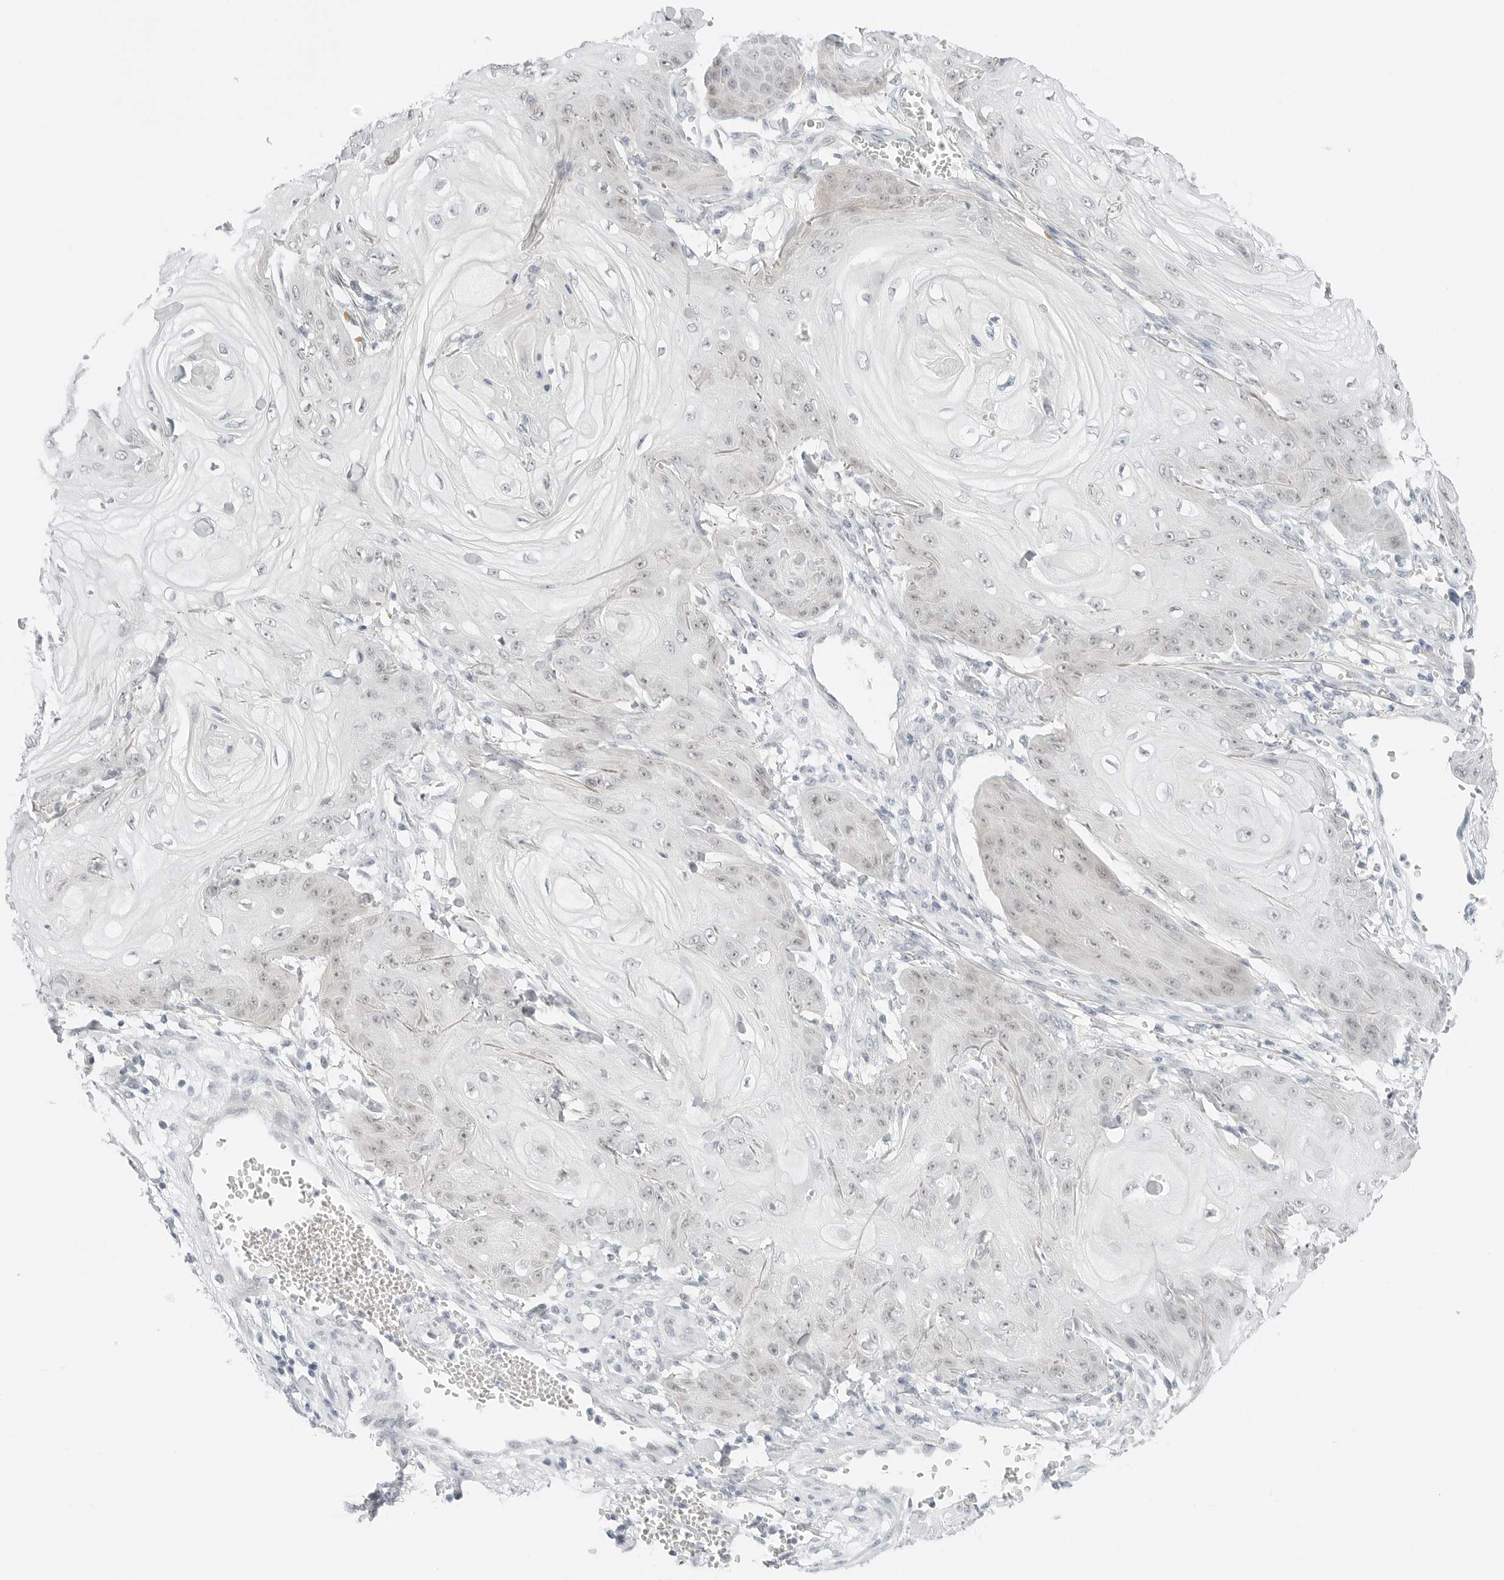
{"staining": {"intensity": "weak", "quantity": "<25%", "location": "nuclear"}, "tissue": "skin cancer", "cell_type": "Tumor cells", "image_type": "cancer", "snomed": [{"axis": "morphology", "description": "Squamous cell carcinoma, NOS"}, {"axis": "topography", "description": "Skin"}], "caption": "Histopathology image shows no significant protein staining in tumor cells of skin cancer (squamous cell carcinoma).", "gene": "CCSAP", "patient": {"sex": "male", "age": 74}}